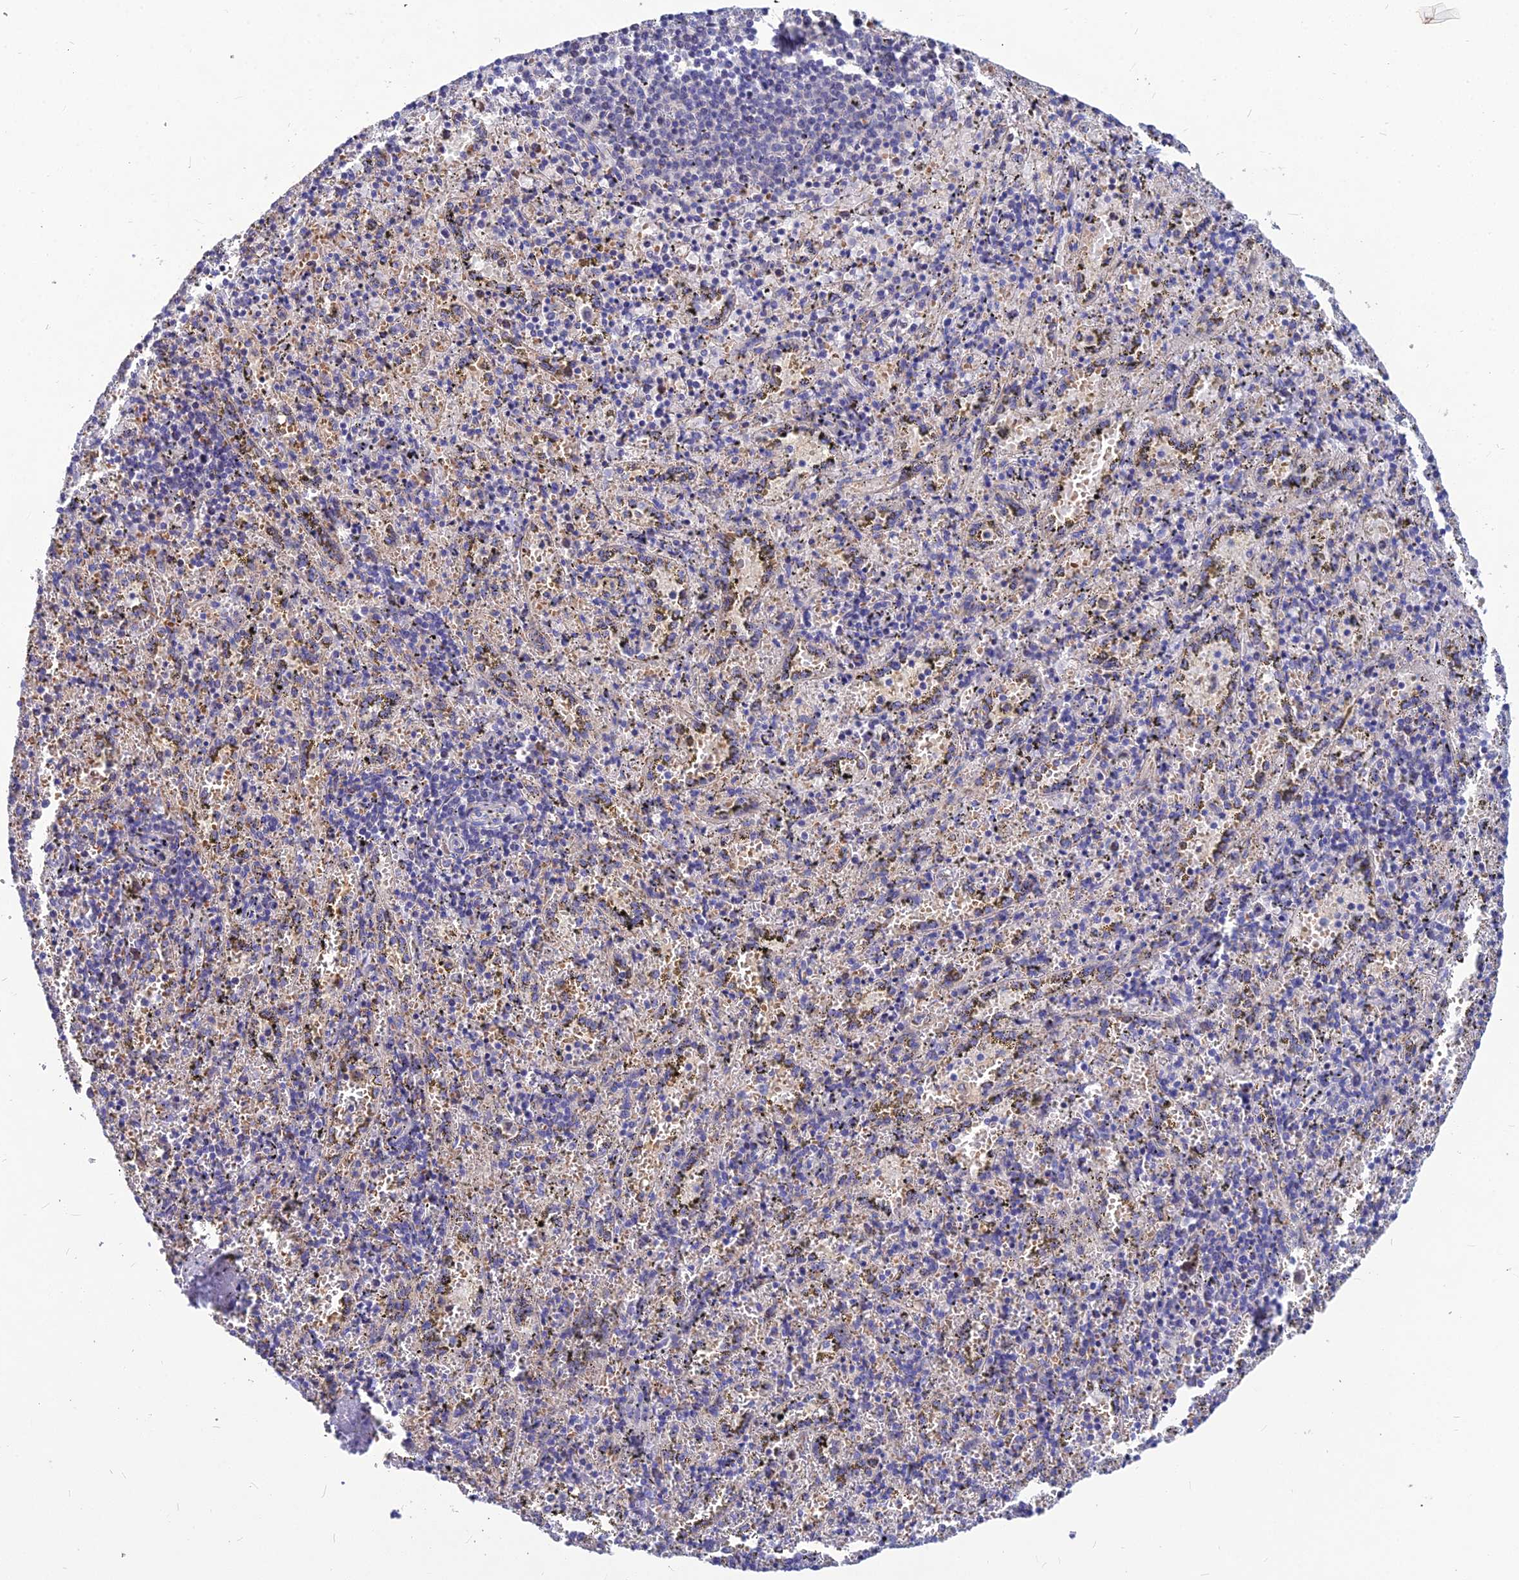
{"staining": {"intensity": "negative", "quantity": "none", "location": "none"}, "tissue": "spleen", "cell_type": "Cells in red pulp", "image_type": "normal", "snomed": [{"axis": "morphology", "description": "Normal tissue, NOS"}, {"axis": "topography", "description": "Spleen"}], "caption": "Cells in red pulp are negative for brown protein staining in unremarkable spleen. The staining was performed using DAB to visualize the protein expression in brown, while the nuclei were stained in blue with hematoxylin (Magnification: 20x).", "gene": "DMRTA1", "patient": {"sex": "male", "age": 11}}